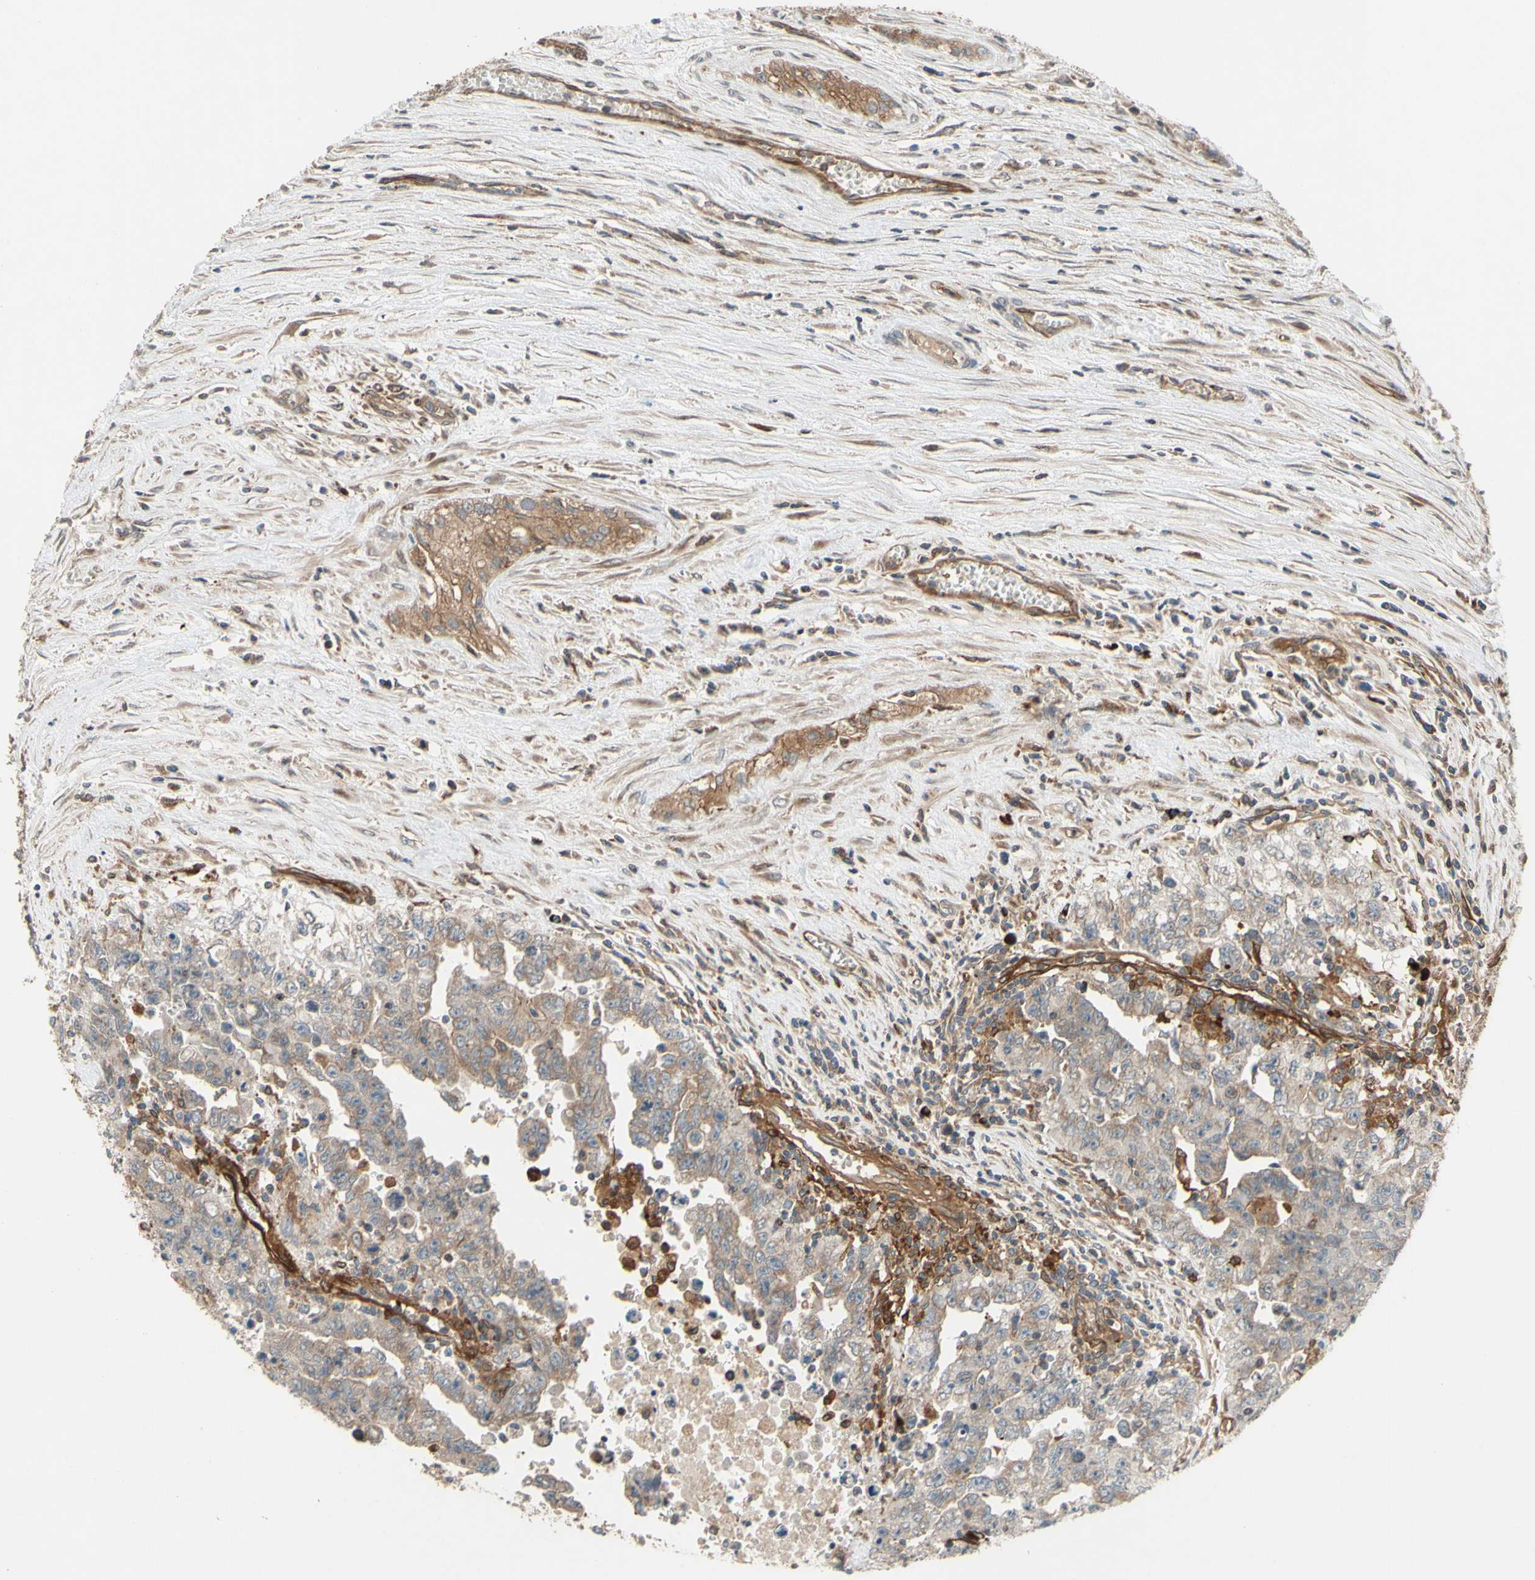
{"staining": {"intensity": "moderate", "quantity": "25%-75%", "location": "cytoplasmic/membranous"}, "tissue": "testis cancer", "cell_type": "Tumor cells", "image_type": "cancer", "snomed": [{"axis": "morphology", "description": "Carcinoma, Embryonal, NOS"}, {"axis": "topography", "description": "Testis"}], "caption": "Immunohistochemistry (IHC) (DAB) staining of testis cancer (embryonal carcinoma) demonstrates moderate cytoplasmic/membranous protein staining in approximately 25%-75% of tumor cells. (DAB (3,3'-diaminobenzidine) IHC with brightfield microscopy, high magnification).", "gene": "SPTLC1", "patient": {"sex": "male", "age": 28}}